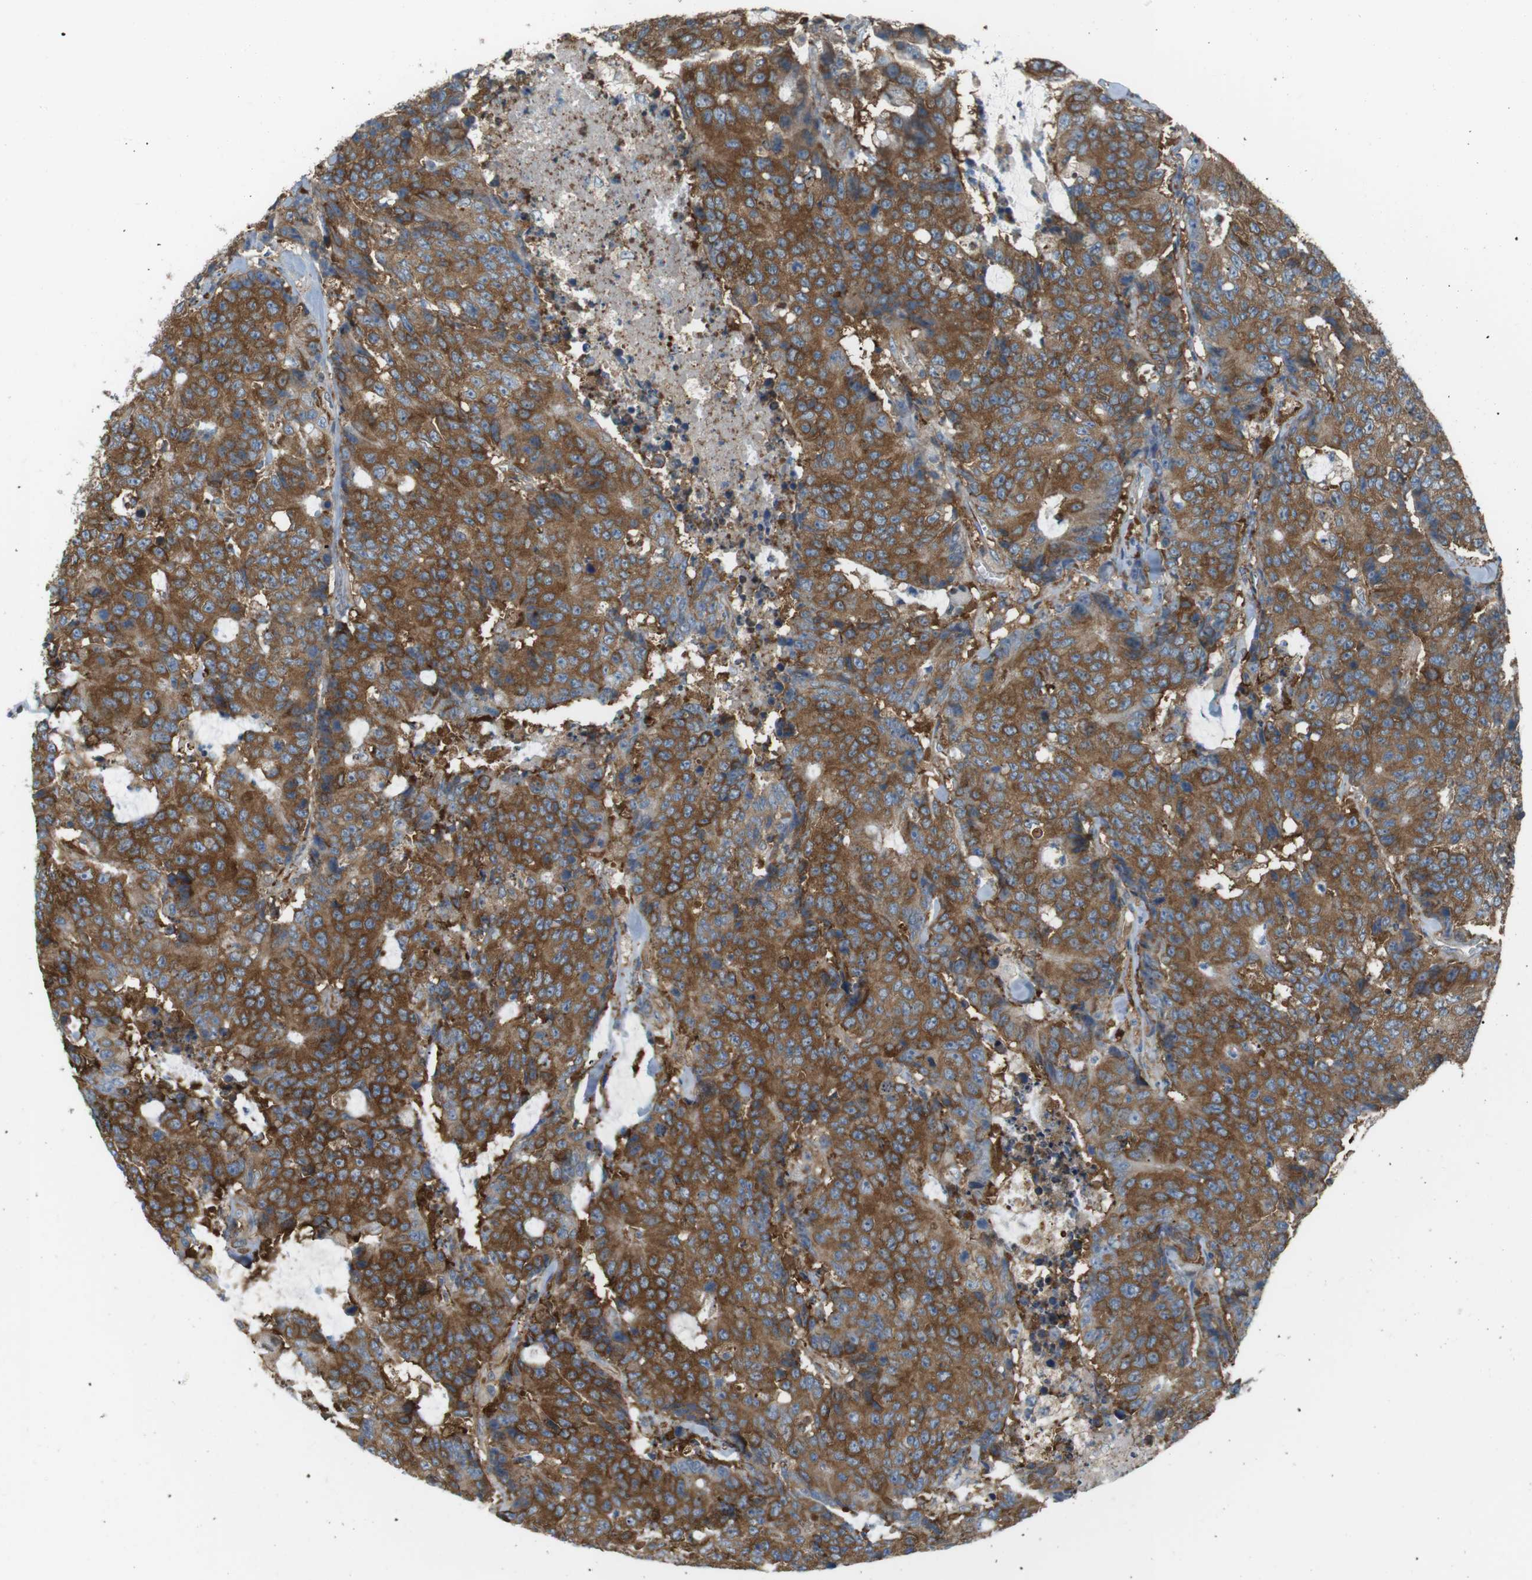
{"staining": {"intensity": "strong", "quantity": ">75%", "location": "cytoplasmic/membranous"}, "tissue": "colorectal cancer", "cell_type": "Tumor cells", "image_type": "cancer", "snomed": [{"axis": "morphology", "description": "Adenocarcinoma, NOS"}, {"axis": "topography", "description": "Colon"}], "caption": "Protein analysis of colorectal adenocarcinoma tissue demonstrates strong cytoplasmic/membranous expression in about >75% of tumor cells. (Stains: DAB (3,3'-diaminobenzidine) in brown, nuclei in blue, Microscopy: brightfield microscopy at high magnification).", "gene": "PEPD", "patient": {"sex": "female", "age": 86}}